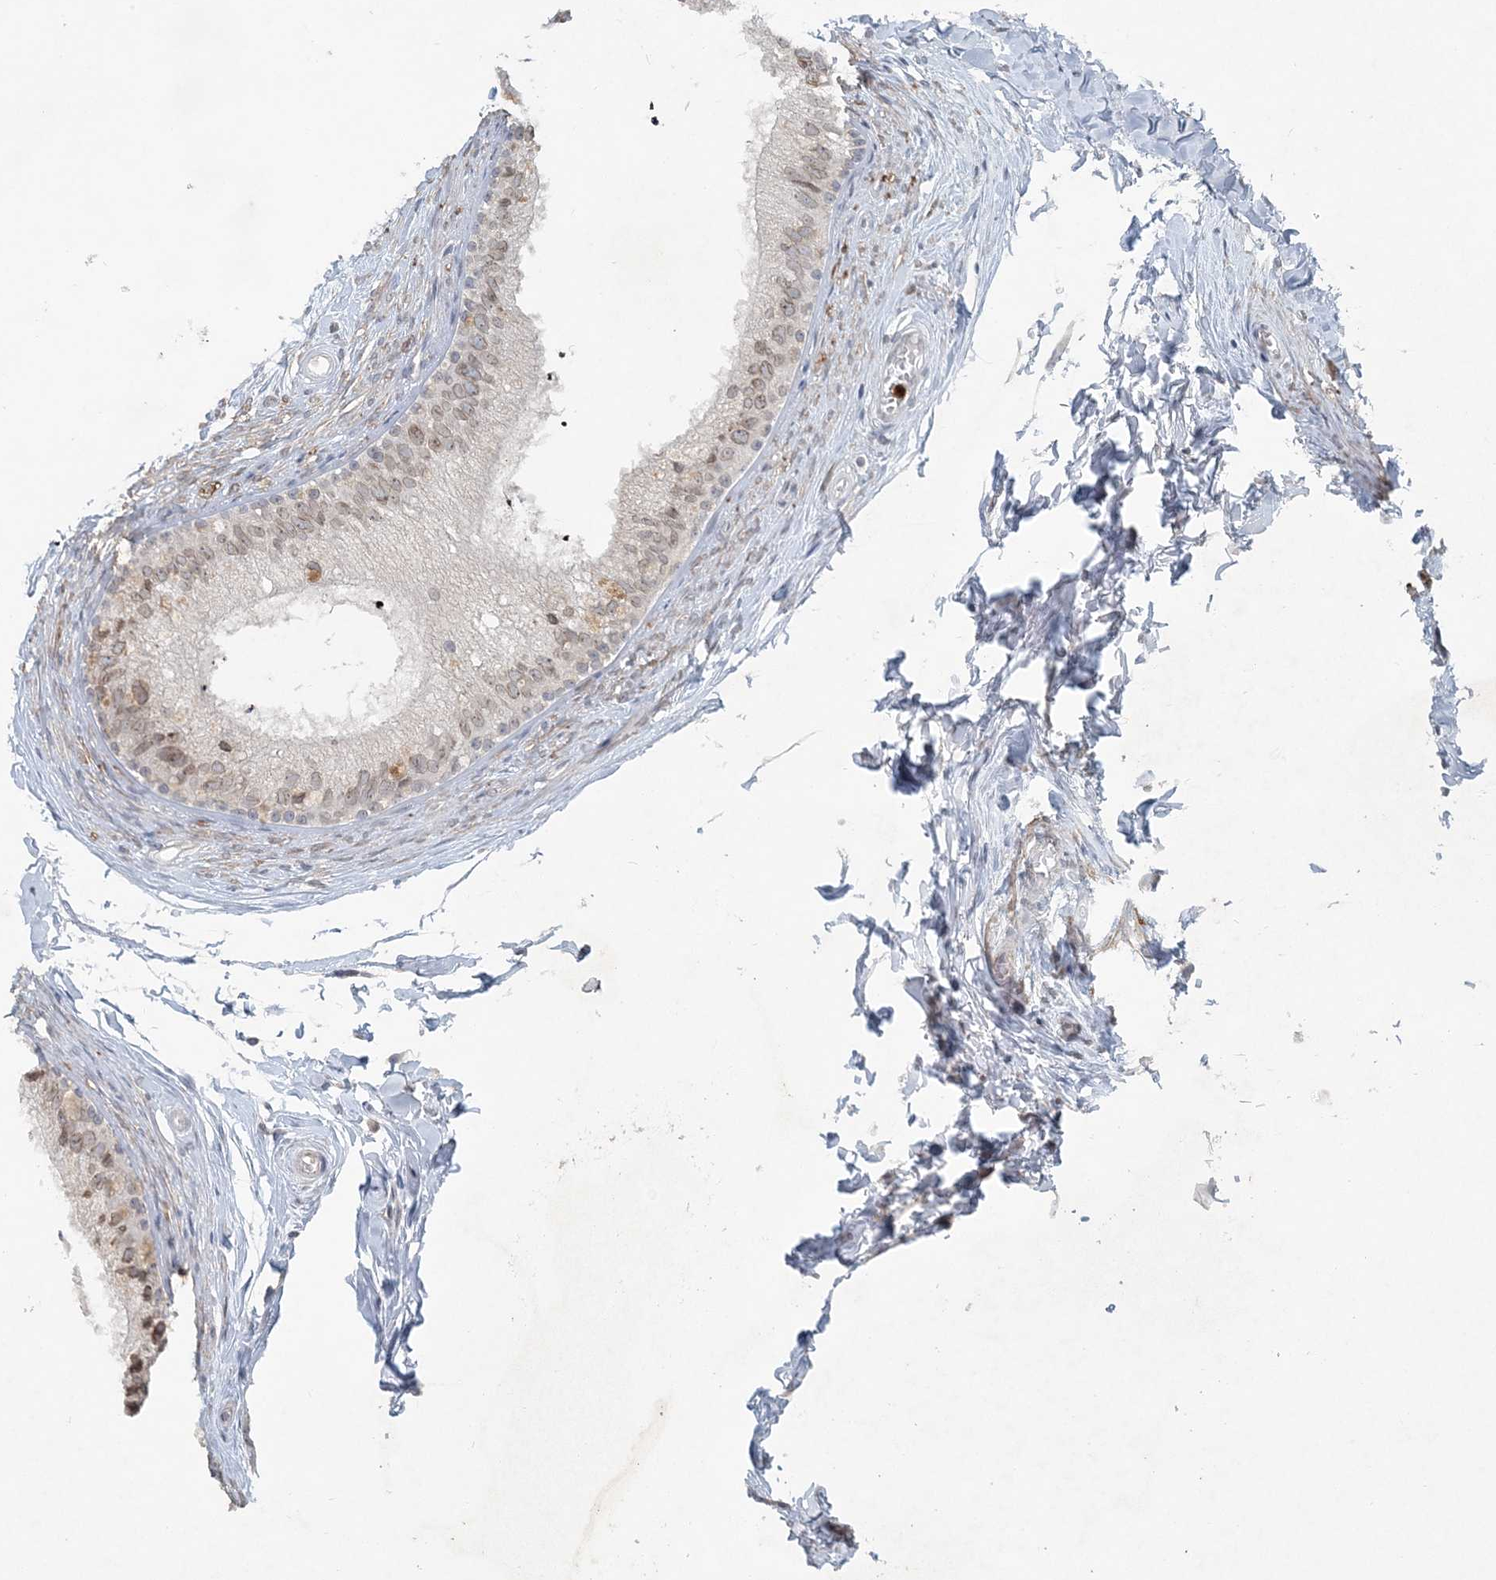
{"staining": {"intensity": "weak", "quantity": "25%-75%", "location": "cytoplasmic/membranous,nuclear"}, "tissue": "epididymis", "cell_type": "Glandular cells", "image_type": "normal", "snomed": [{"axis": "morphology", "description": "Normal tissue, NOS"}, {"axis": "topography", "description": "Epididymis"}], "caption": "Benign epididymis exhibits weak cytoplasmic/membranous,nuclear expression in approximately 25%-75% of glandular cells.", "gene": "NUP54", "patient": {"sex": "male", "age": 56}}